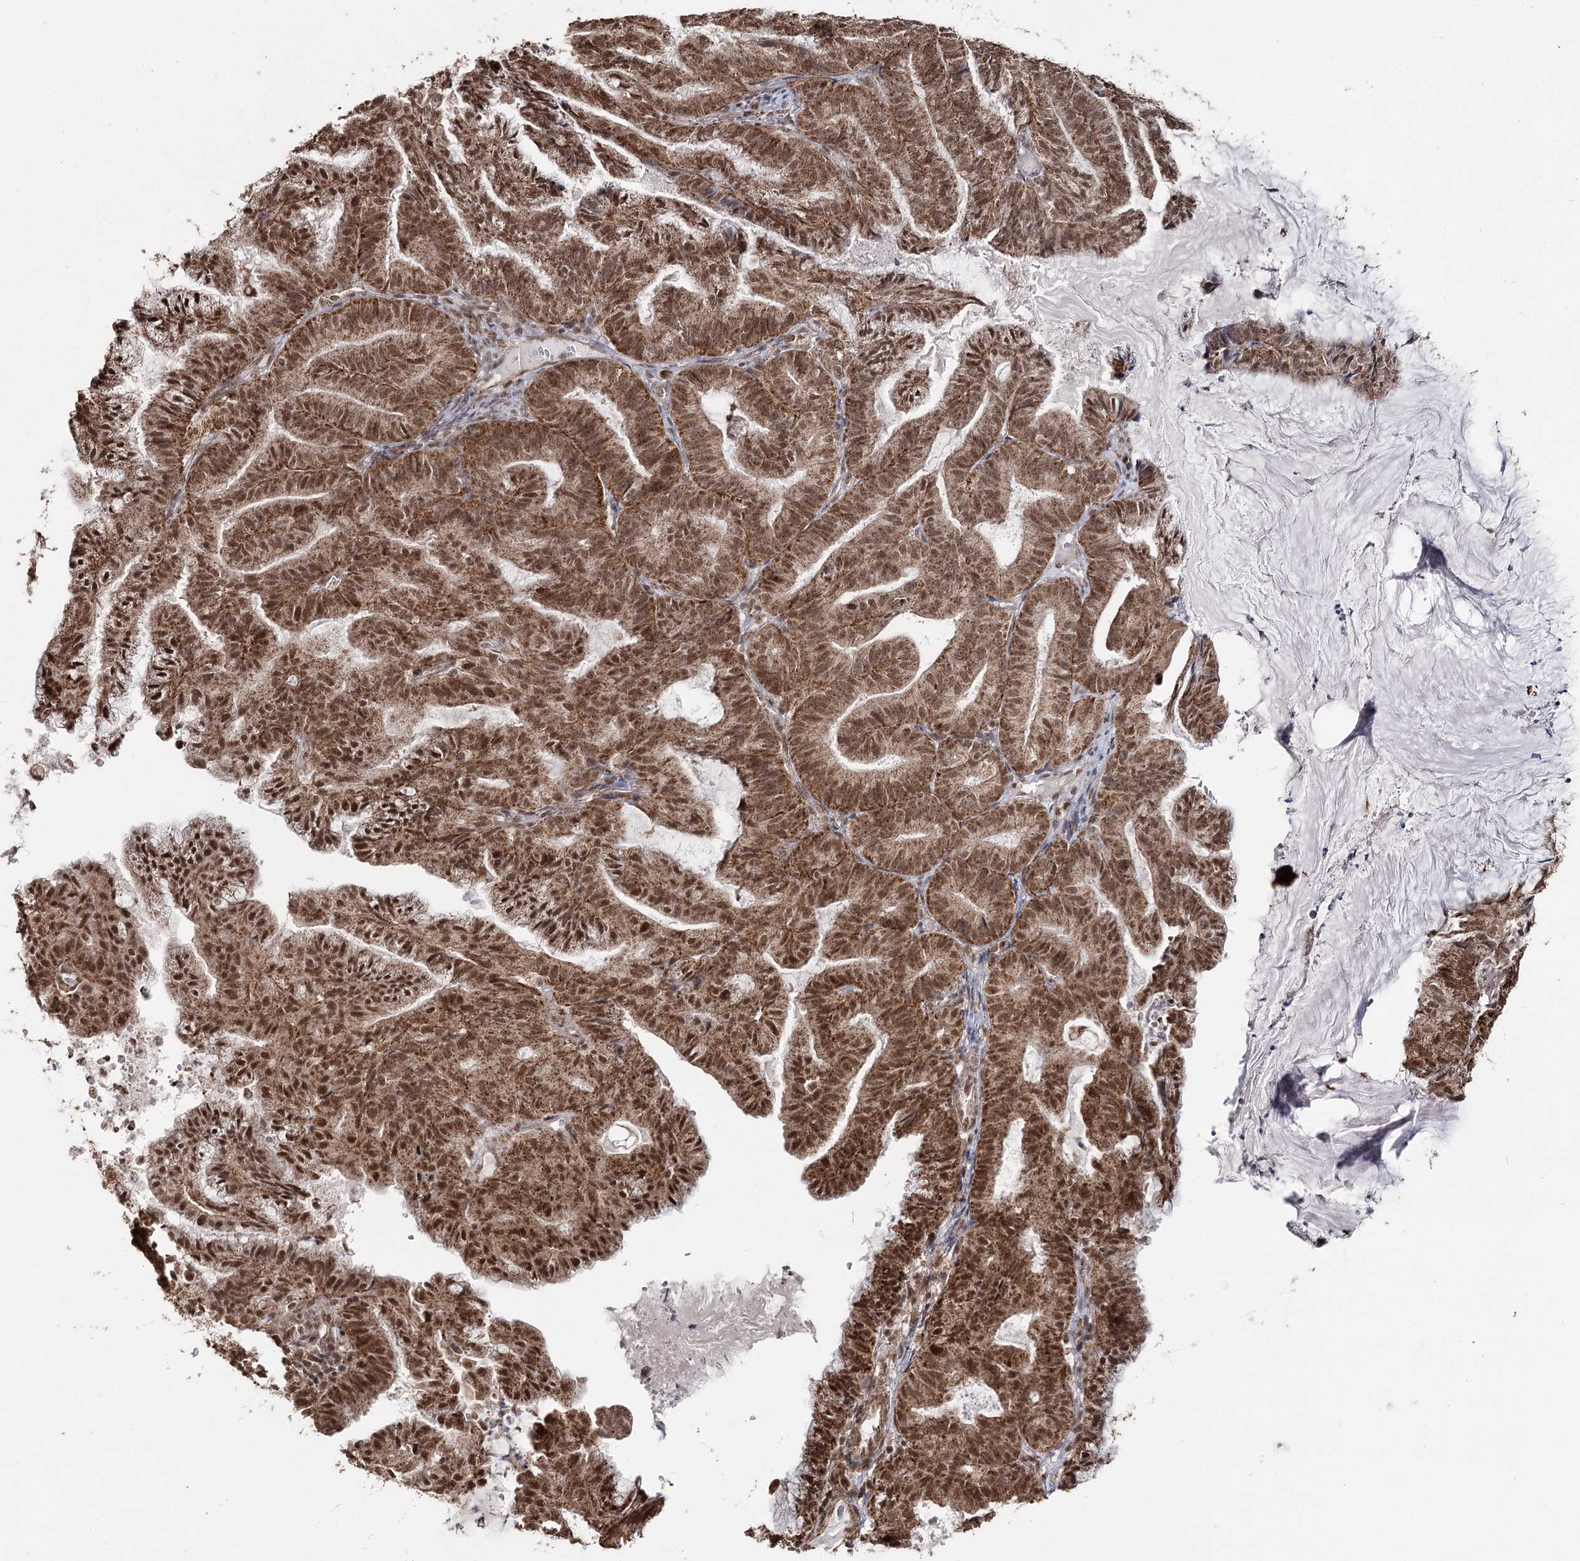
{"staining": {"intensity": "strong", "quantity": ">75%", "location": "cytoplasmic/membranous,nuclear"}, "tissue": "endometrial cancer", "cell_type": "Tumor cells", "image_type": "cancer", "snomed": [{"axis": "morphology", "description": "Adenocarcinoma, NOS"}, {"axis": "topography", "description": "Endometrium"}], "caption": "Endometrial cancer was stained to show a protein in brown. There is high levels of strong cytoplasmic/membranous and nuclear staining in about >75% of tumor cells.", "gene": "PDHX", "patient": {"sex": "female", "age": 86}}